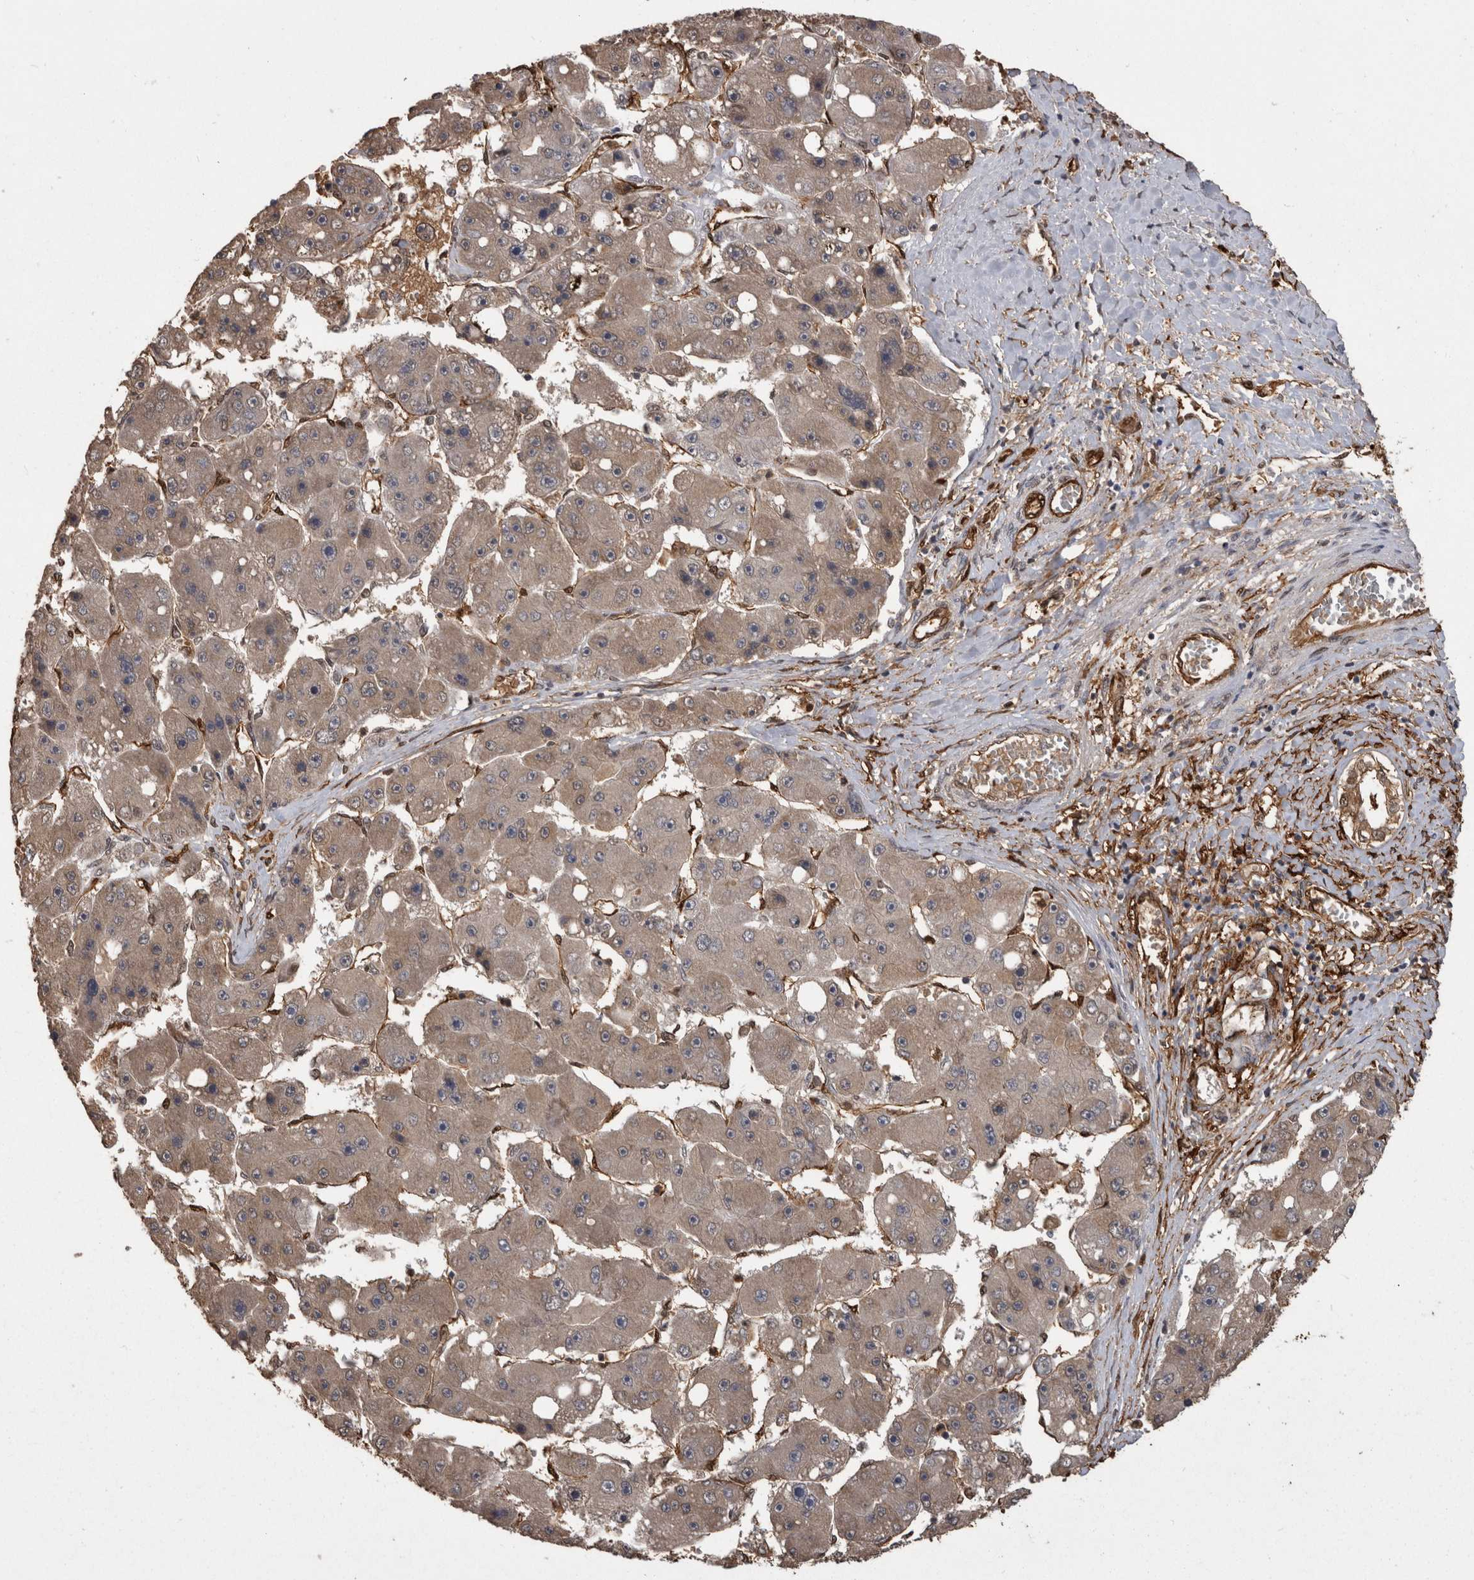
{"staining": {"intensity": "weak", "quantity": "<25%", "location": "cytoplasmic/membranous"}, "tissue": "liver cancer", "cell_type": "Tumor cells", "image_type": "cancer", "snomed": [{"axis": "morphology", "description": "Carcinoma, Hepatocellular, NOS"}, {"axis": "topography", "description": "Liver"}], "caption": "An image of human liver cancer (hepatocellular carcinoma) is negative for staining in tumor cells.", "gene": "LXN", "patient": {"sex": "female", "age": 61}}